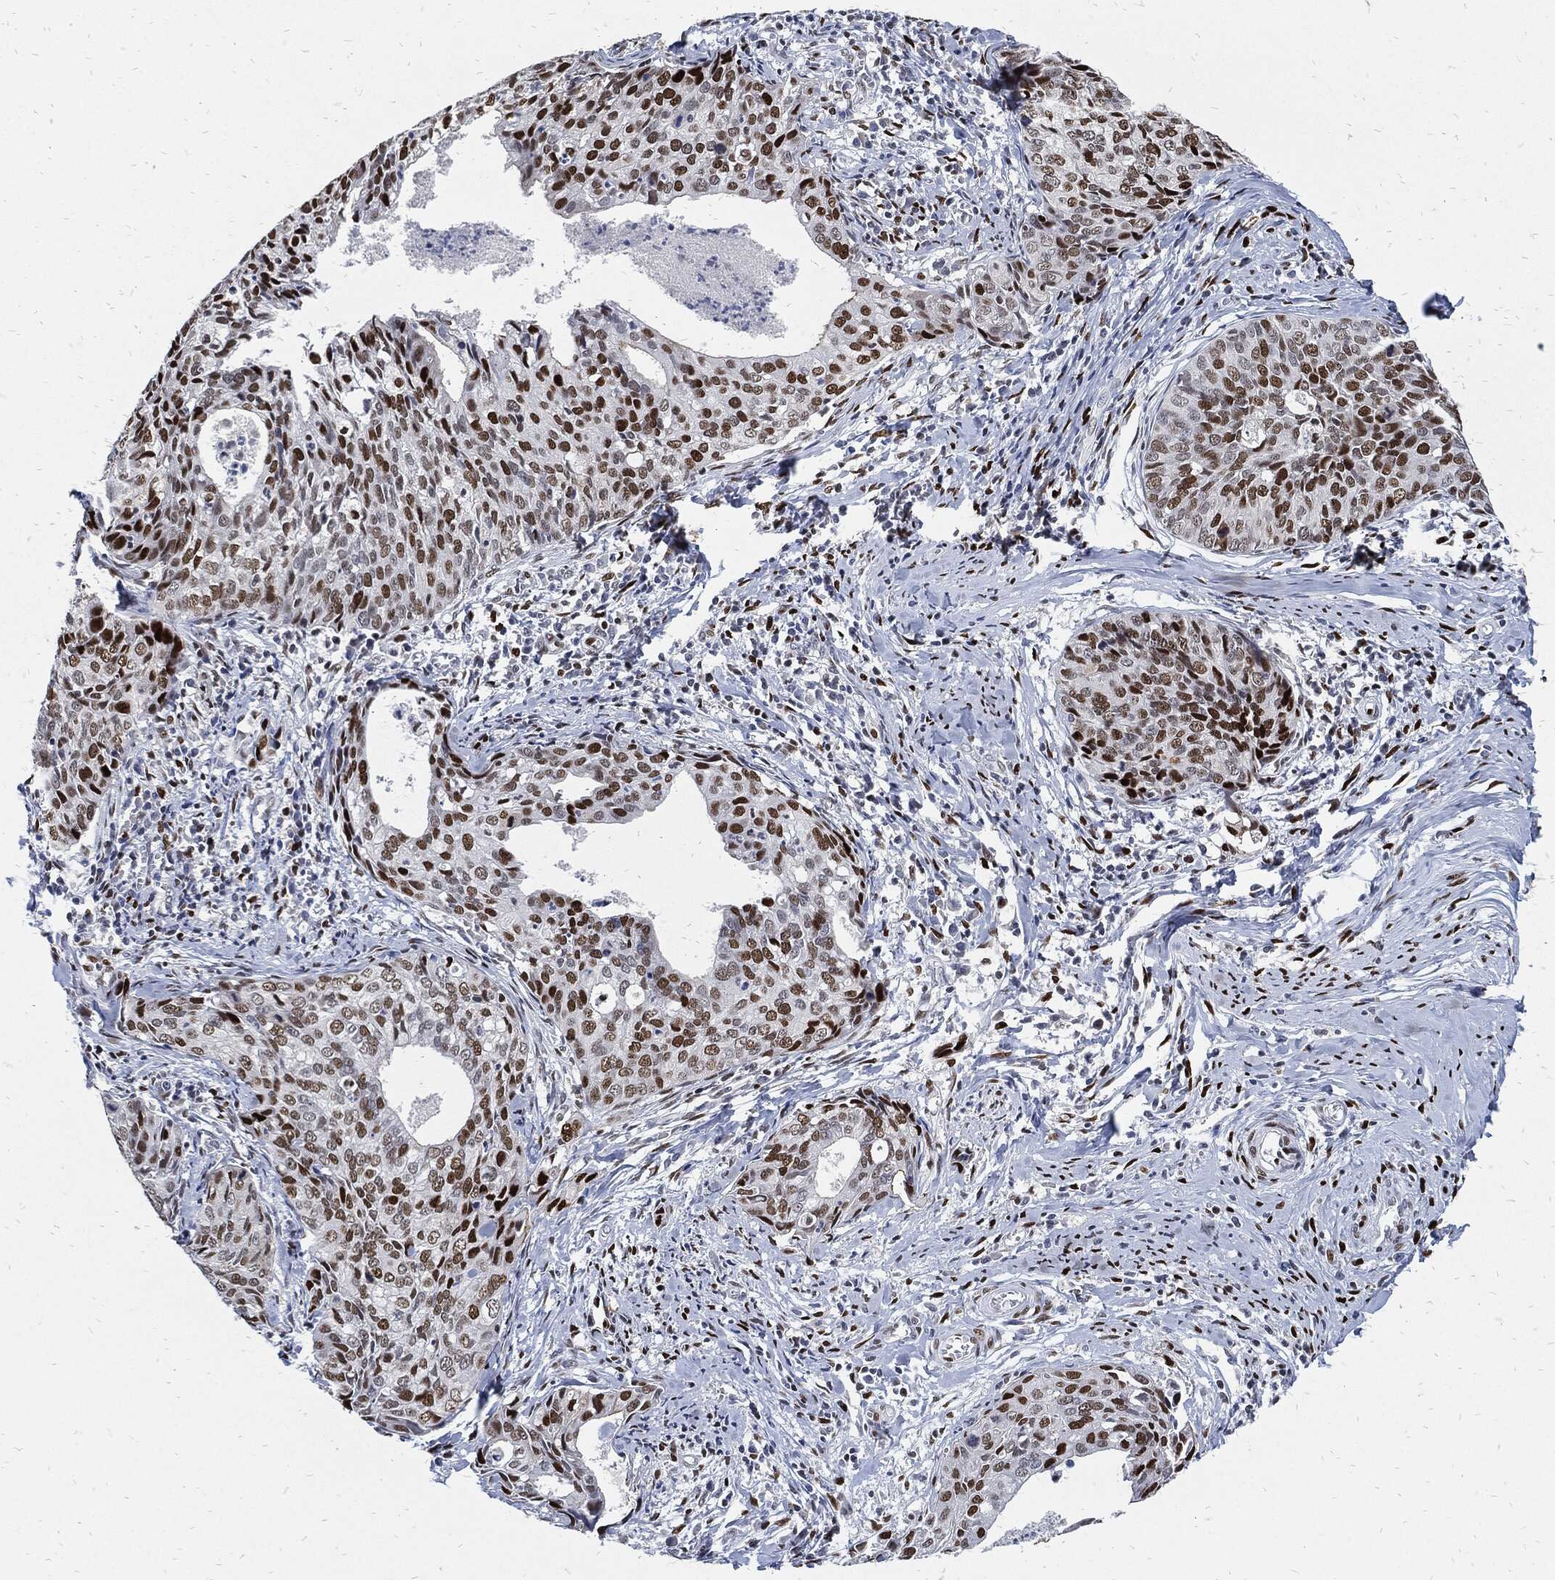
{"staining": {"intensity": "strong", "quantity": ">75%", "location": "nuclear"}, "tissue": "cervical cancer", "cell_type": "Tumor cells", "image_type": "cancer", "snomed": [{"axis": "morphology", "description": "Squamous cell carcinoma, NOS"}, {"axis": "topography", "description": "Cervix"}], "caption": "A high amount of strong nuclear expression is present in approximately >75% of tumor cells in squamous cell carcinoma (cervical) tissue.", "gene": "JUN", "patient": {"sex": "female", "age": 29}}